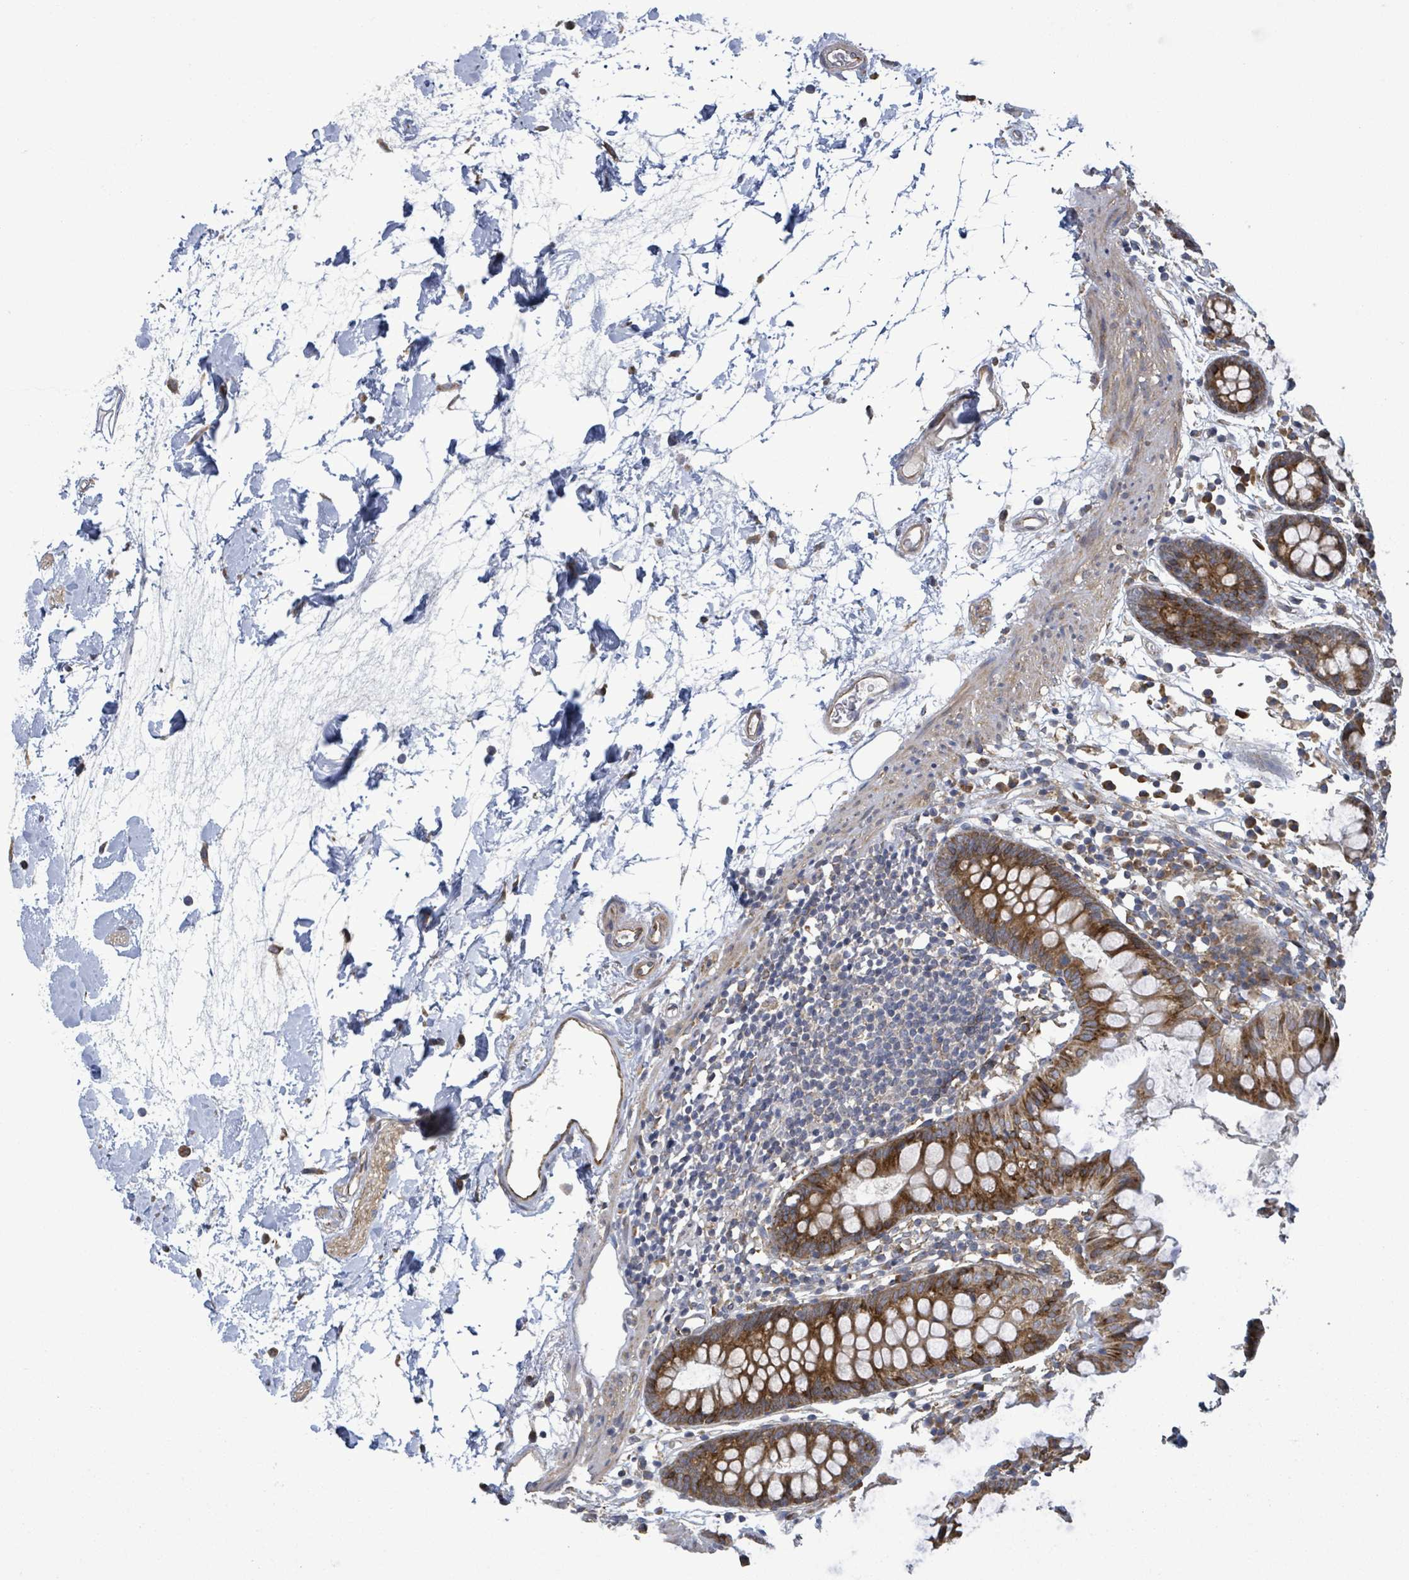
{"staining": {"intensity": "moderate", "quantity": ">75%", "location": "cytoplasmic/membranous"}, "tissue": "colon", "cell_type": "Endothelial cells", "image_type": "normal", "snomed": [{"axis": "morphology", "description": "Normal tissue, NOS"}, {"axis": "topography", "description": "Colon"}], "caption": "Moderate cytoplasmic/membranous positivity is present in about >75% of endothelial cells in unremarkable colon. The staining is performed using DAB brown chromogen to label protein expression. The nuclei are counter-stained blue using hematoxylin.", "gene": "NOMO1", "patient": {"sex": "female", "age": 84}}